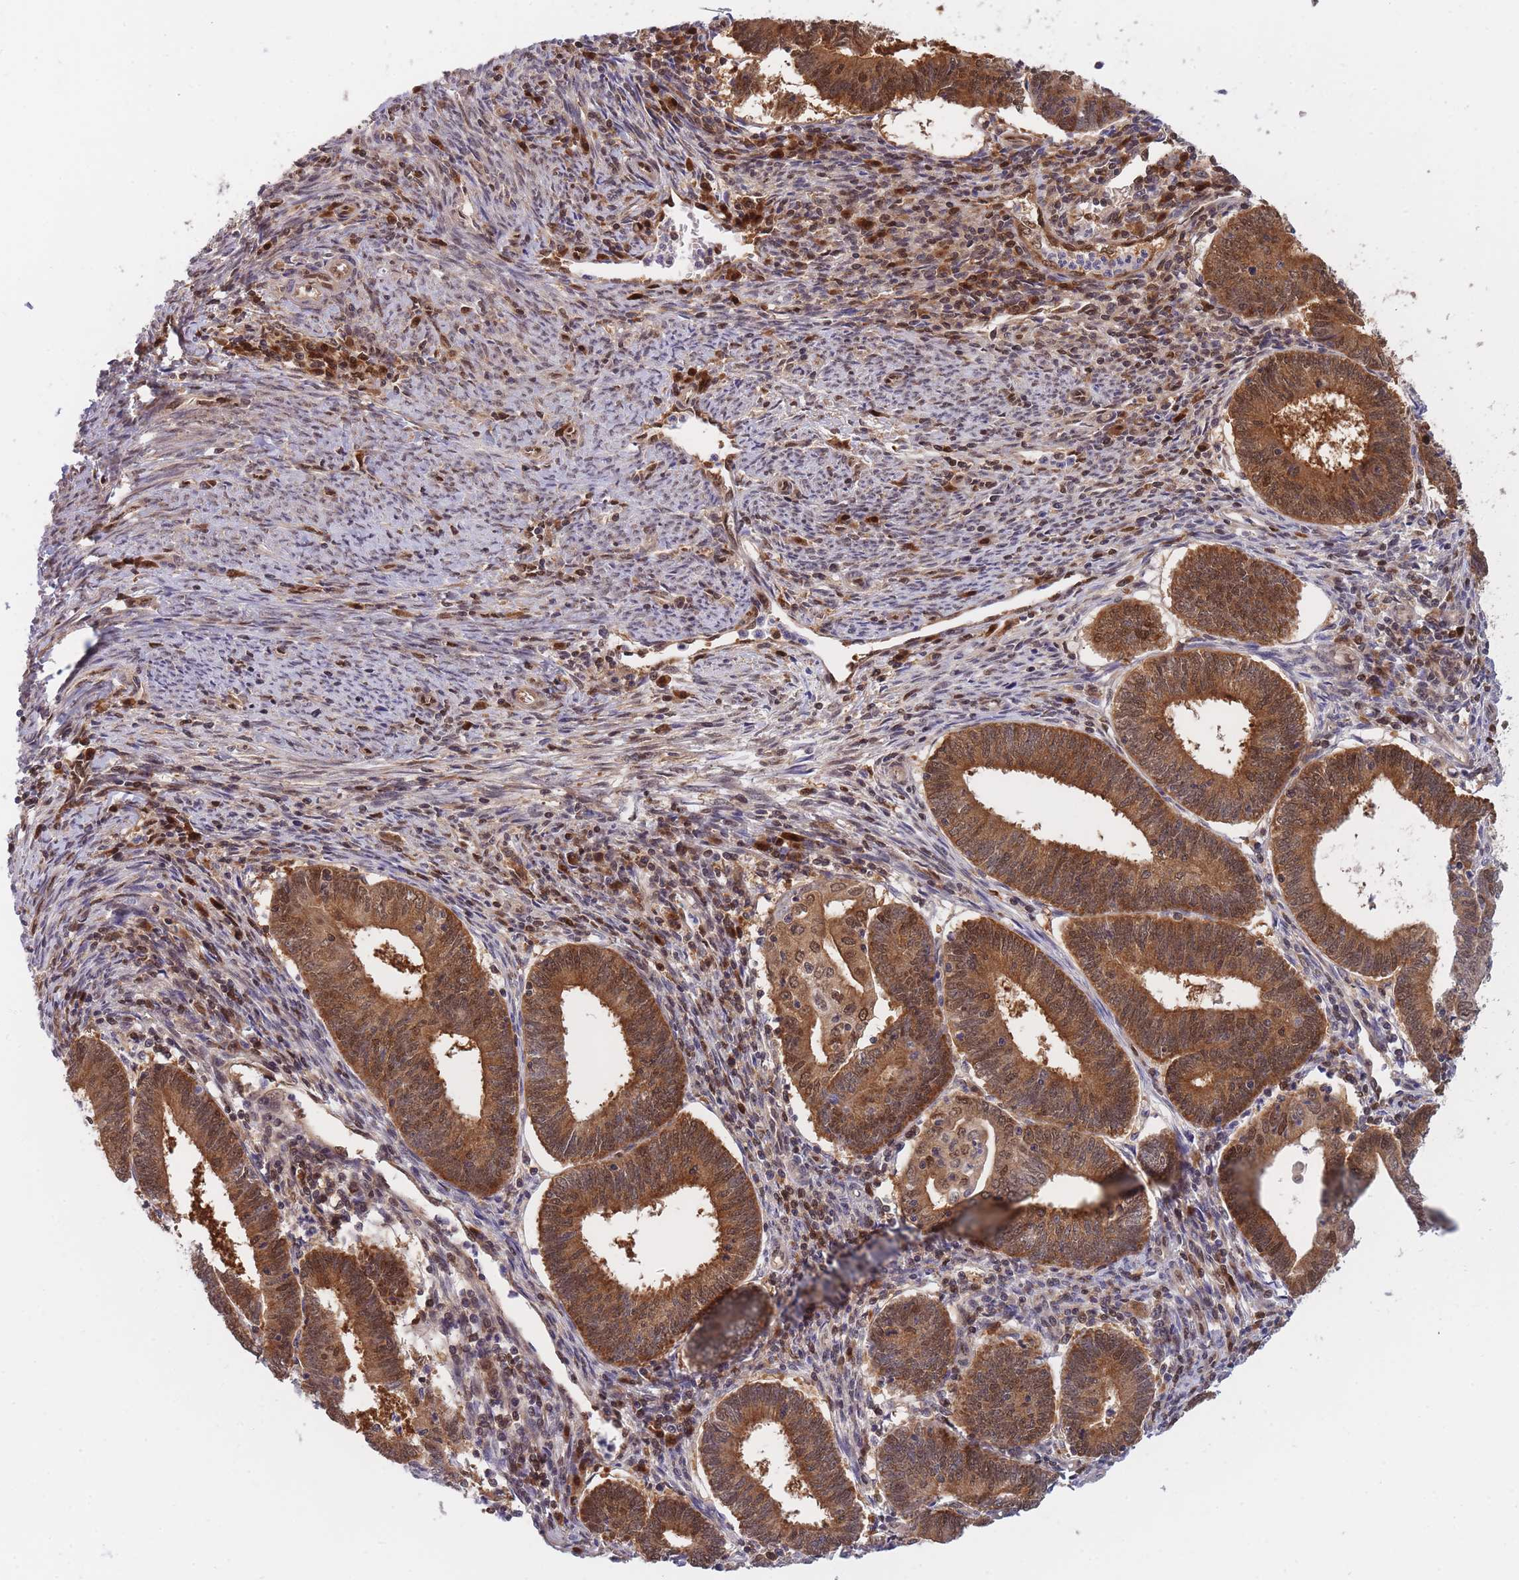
{"staining": {"intensity": "moderate", "quantity": ">75%", "location": "cytoplasmic/membranous,nuclear"}, "tissue": "endometrial cancer", "cell_type": "Tumor cells", "image_type": "cancer", "snomed": [{"axis": "morphology", "description": "Adenocarcinoma, NOS"}, {"axis": "topography", "description": "Endometrium"}], "caption": "Moderate cytoplasmic/membranous and nuclear staining is identified in about >75% of tumor cells in endometrial adenocarcinoma.", "gene": "NSFL1C", "patient": {"sex": "female", "age": 60}}